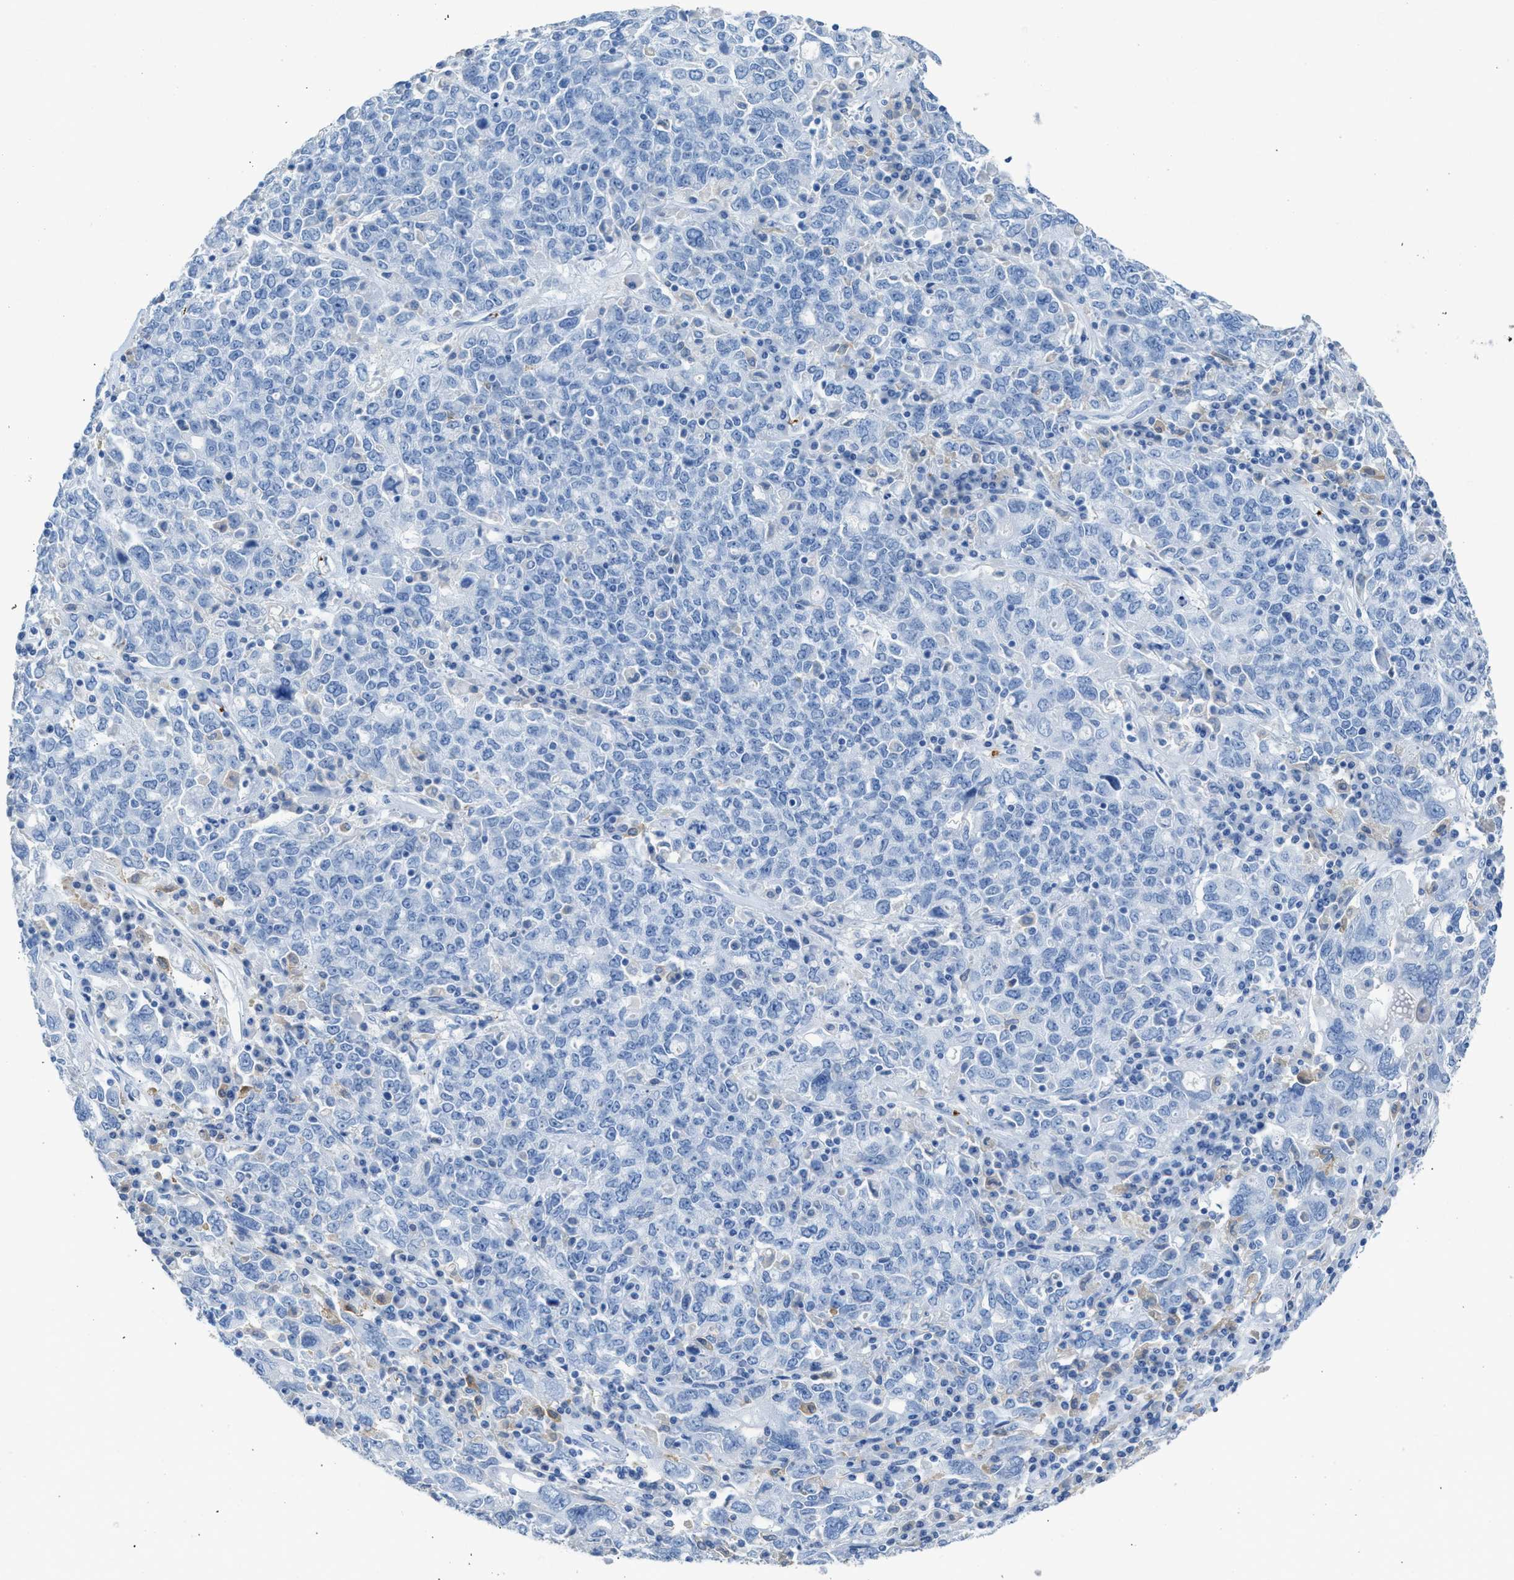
{"staining": {"intensity": "negative", "quantity": "none", "location": "none"}, "tissue": "ovarian cancer", "cell_type": "Tumor cells", "image_type": "cancer", "snomed": [{"axis": "morphology", "description": "Carcinoma, endometroid"}, {"axis": "topography", "description": "Ovary"}], "caption": "Immunohistochemistry (IHC) photomicrograph of neoplastic tissue: endometroid carcinoma (ovarian) stained with DAB (3,3'-diaminobenzidine) shows no significant protein staining in tumor cells.", "gene": "FAIM2", "patient": {"sex": "female", "age": 62}}